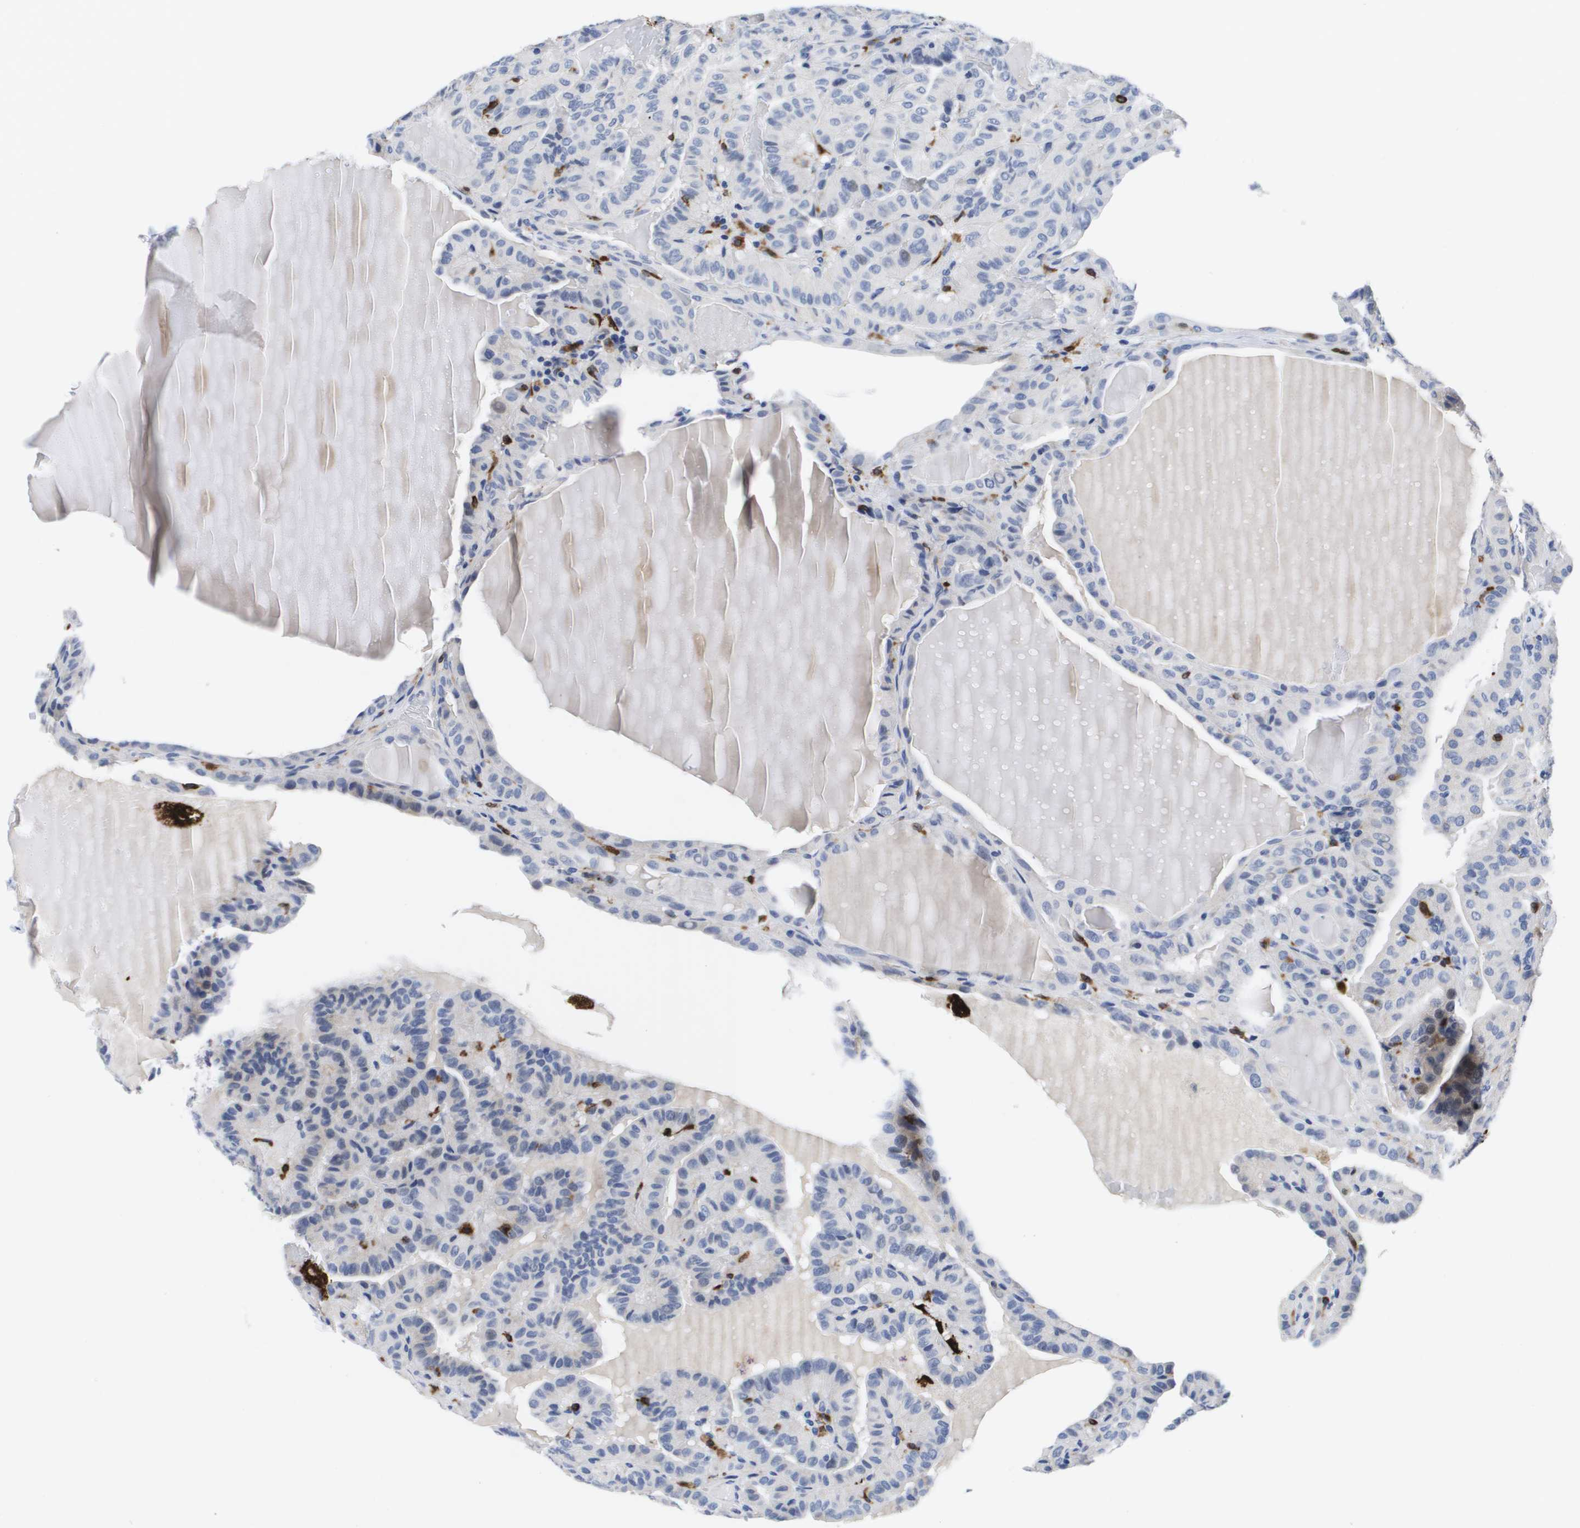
{"staining": {"intensity": "negative", "quantity": "none", "location": "none"}, "tissue": "thyroid cancer", "cell_type": "Tumor cells", "image_type": "cancer", "snomed": [{"axis": "morphology", "description": "Papillary adenocarcinoma, NOS"}, {"axis": "topography", "description": "Thyroid gland"}], "caption": "IHC micrograph of thyroid cancer (papillary adenocarcinoma) stained for a protein (brown), which exhibits no positivity in tumor cells.", "gene": "HMOX1", "patient": {"sex": "male", "age": 77}}